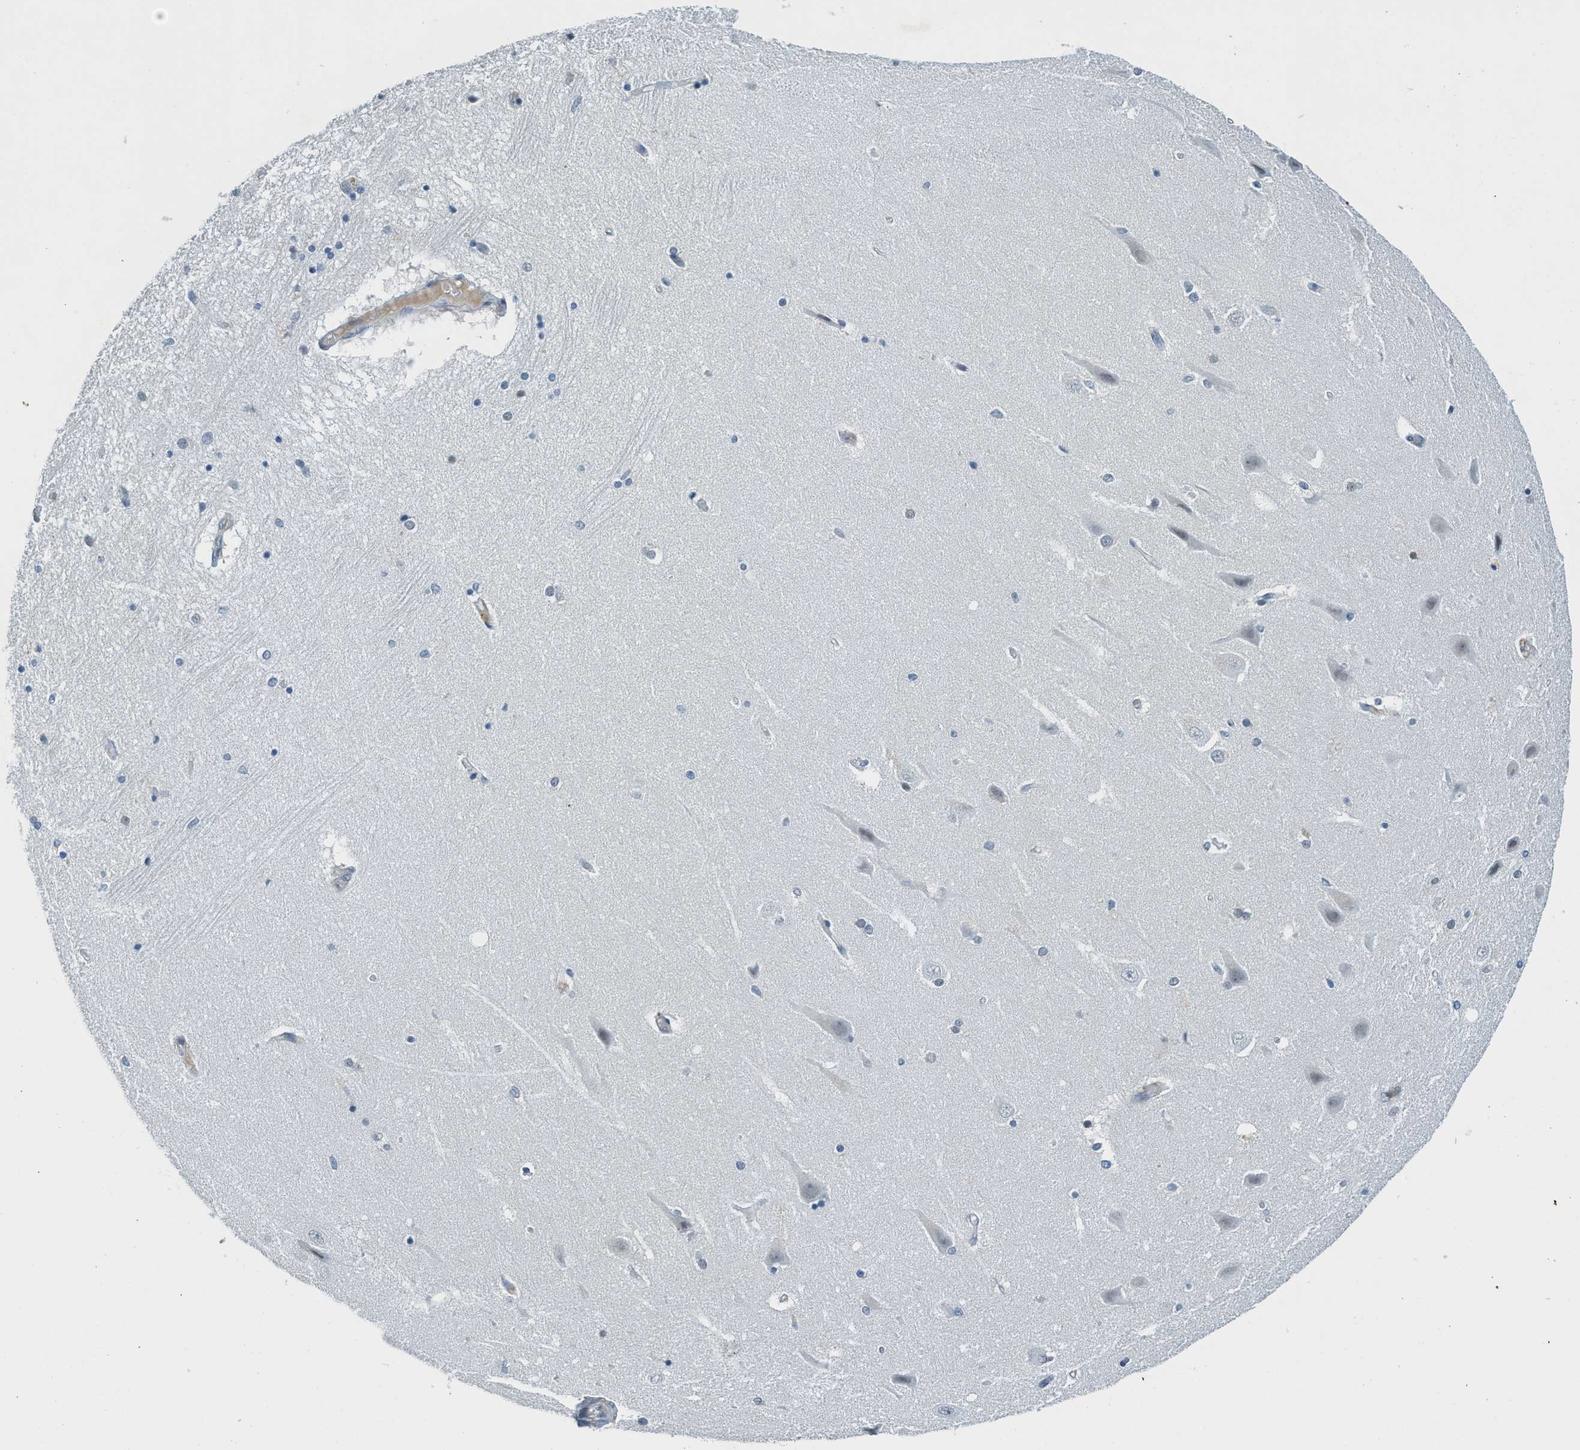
{"staining": {"intensity": "weak", "quantity": "<25%", "location": "nuclear"}, "tissue": "hippocampus", "cell_type": "Glial cells", "image_type": "normal", "snomed": [{"axis": "morphology", "description": "Normal tissue, NOS"}, {"axis": "topography", "description": "Hippocampus"}], "caption": "A high-resolution photomicrograph shows immunohistochemistry staining of unremarkable hippocampus, which exhibits no significant staining in glial cells. (Brightfield microscopy of DAB immunohistochemistry (IHC) at high magnification).", "gene": "SH3D19", "patient": {"sex": "female", "age": 54}}